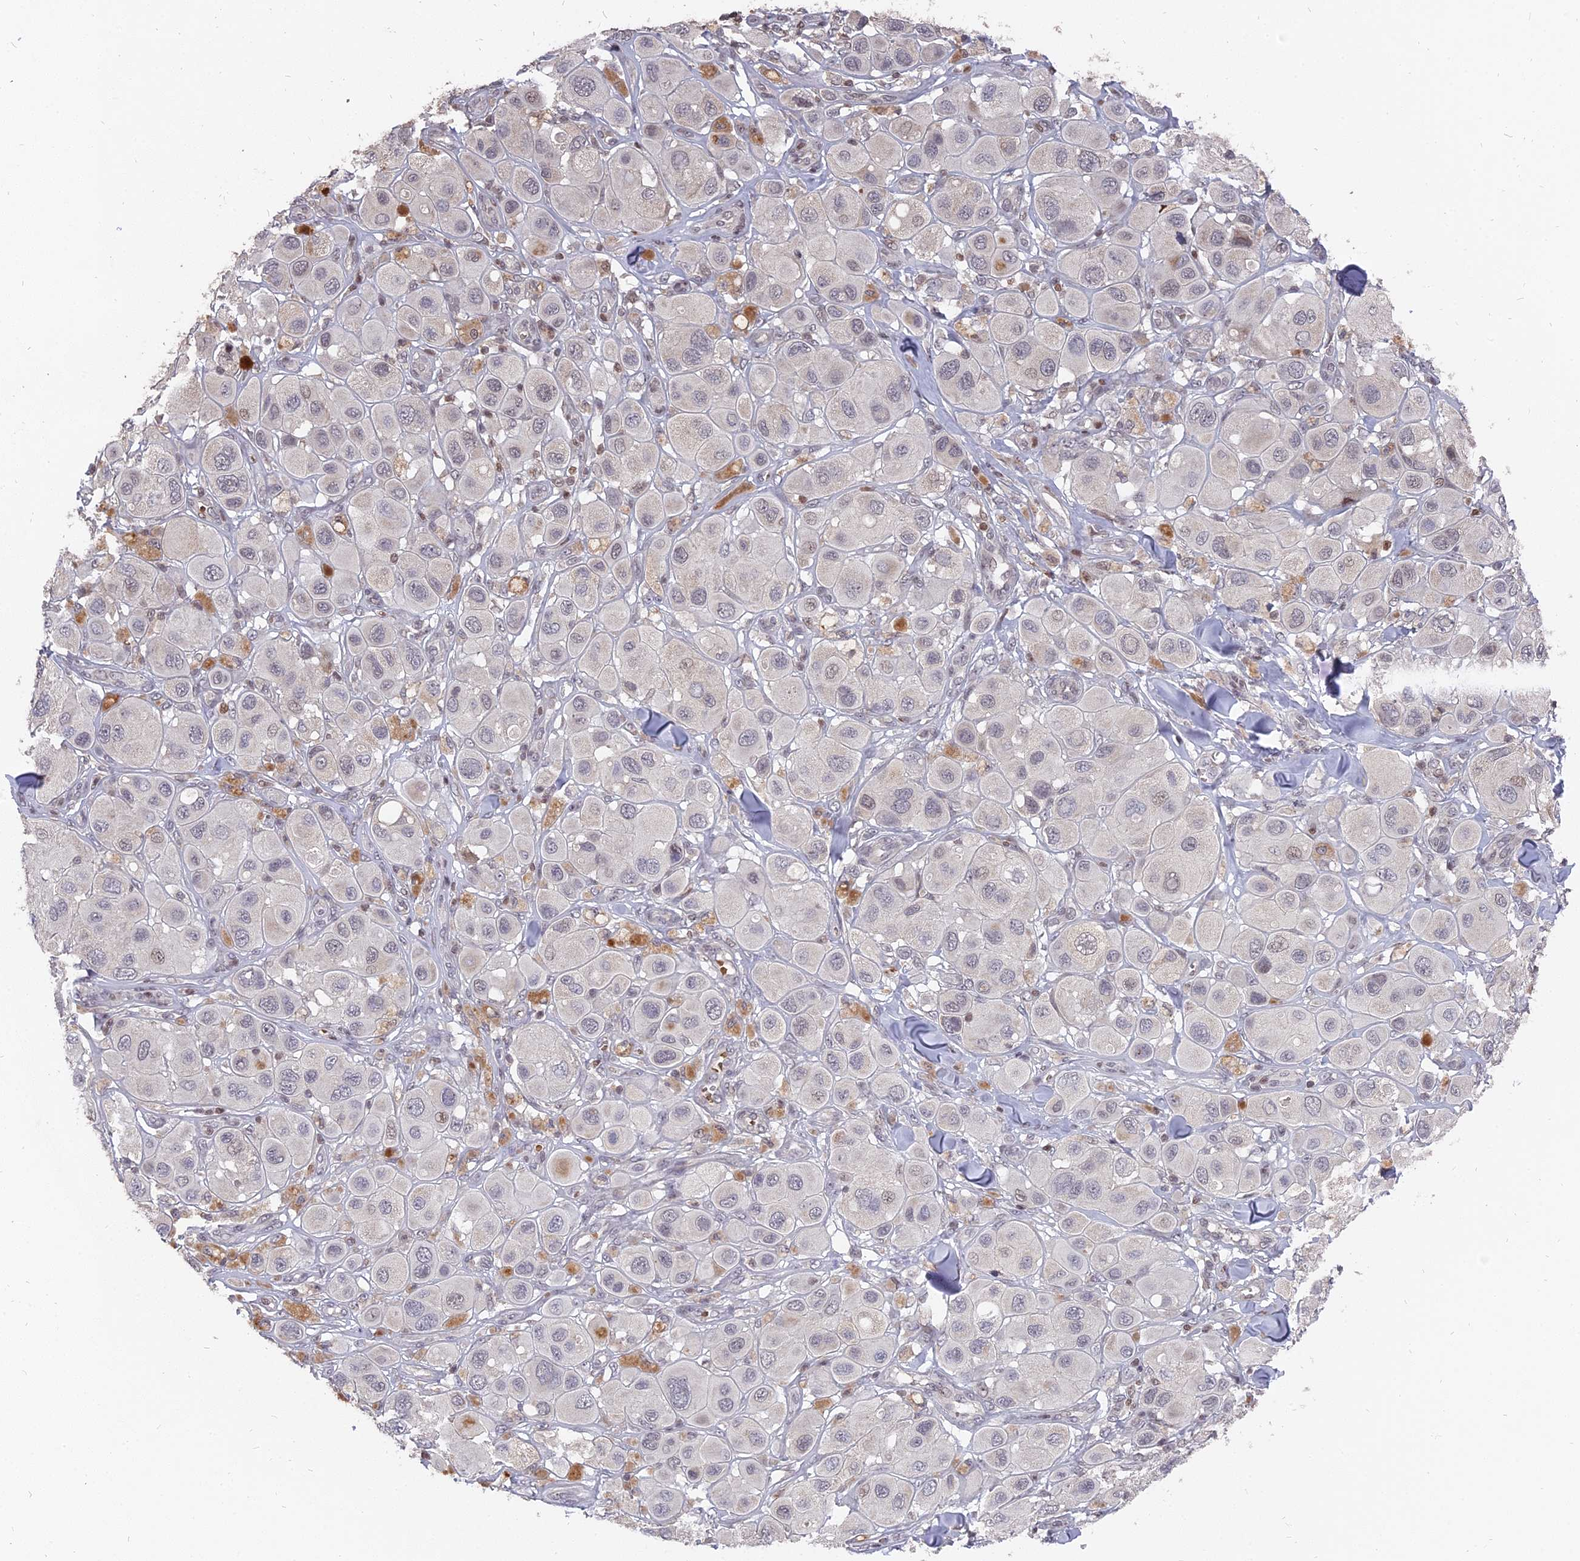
{"staining": {"intensity": "negative", "quantity": "none", "location": "none"}, "tissue": "melanoma", "cell_type": "Tumor cells", "image_type": "cancer", "snomed": [{"axis": "morphology", "description": "Malignant melanoma, Metastatic site"}, {"axis": "topography", "description": "Skin"}], "caption": "The image shows no significant expression in tumor cells of malignant melanoma (metastatic site).", "gene": "NR1H3", "patient": {"sex": "male", "age": 41}}